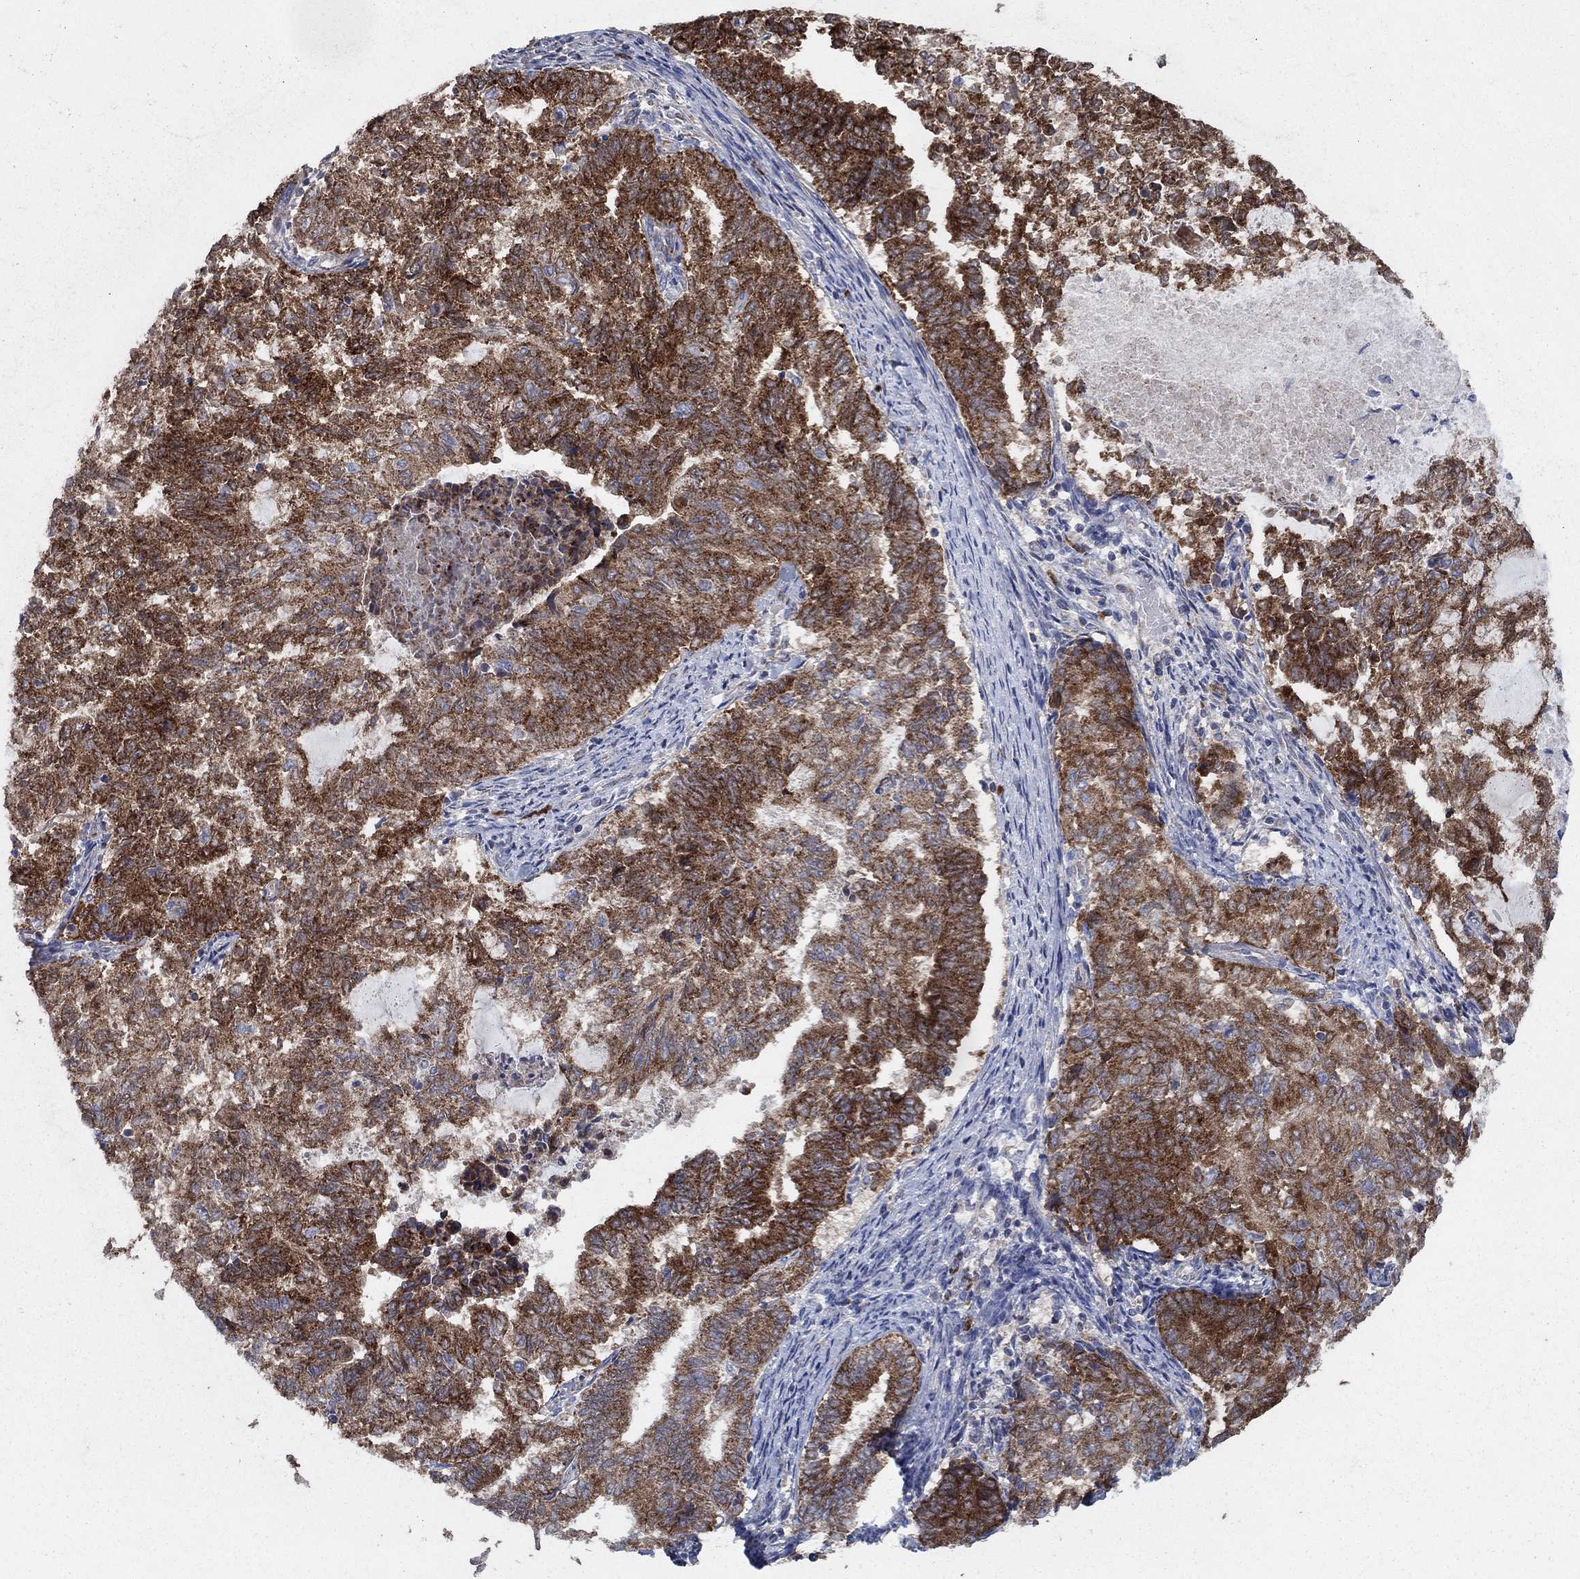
{"staining": {"intensity": "strong", "quantity": ">75%", "location": "cytoplasmic/membranous"}, "tissue": "endometrial cancer", "cell_type": "Tumor cells", "image_type": "cancer", "snomed": [{"axis": "morphology", "description": "Adenocarcinoma, NOS"}, {"axis": "topography", "description": "Endometrium"}], "caption": "Endometrial adenocarcinoma was stained to show a protein in brown. There is high levels of strong cytoplasmic/membranous expression in about >75% of tumor cells. (DAB = brown stain, brightfield microscopy at high magnification).", "gene": "HID1", "patient": {"sex": "female", "age": 65}}